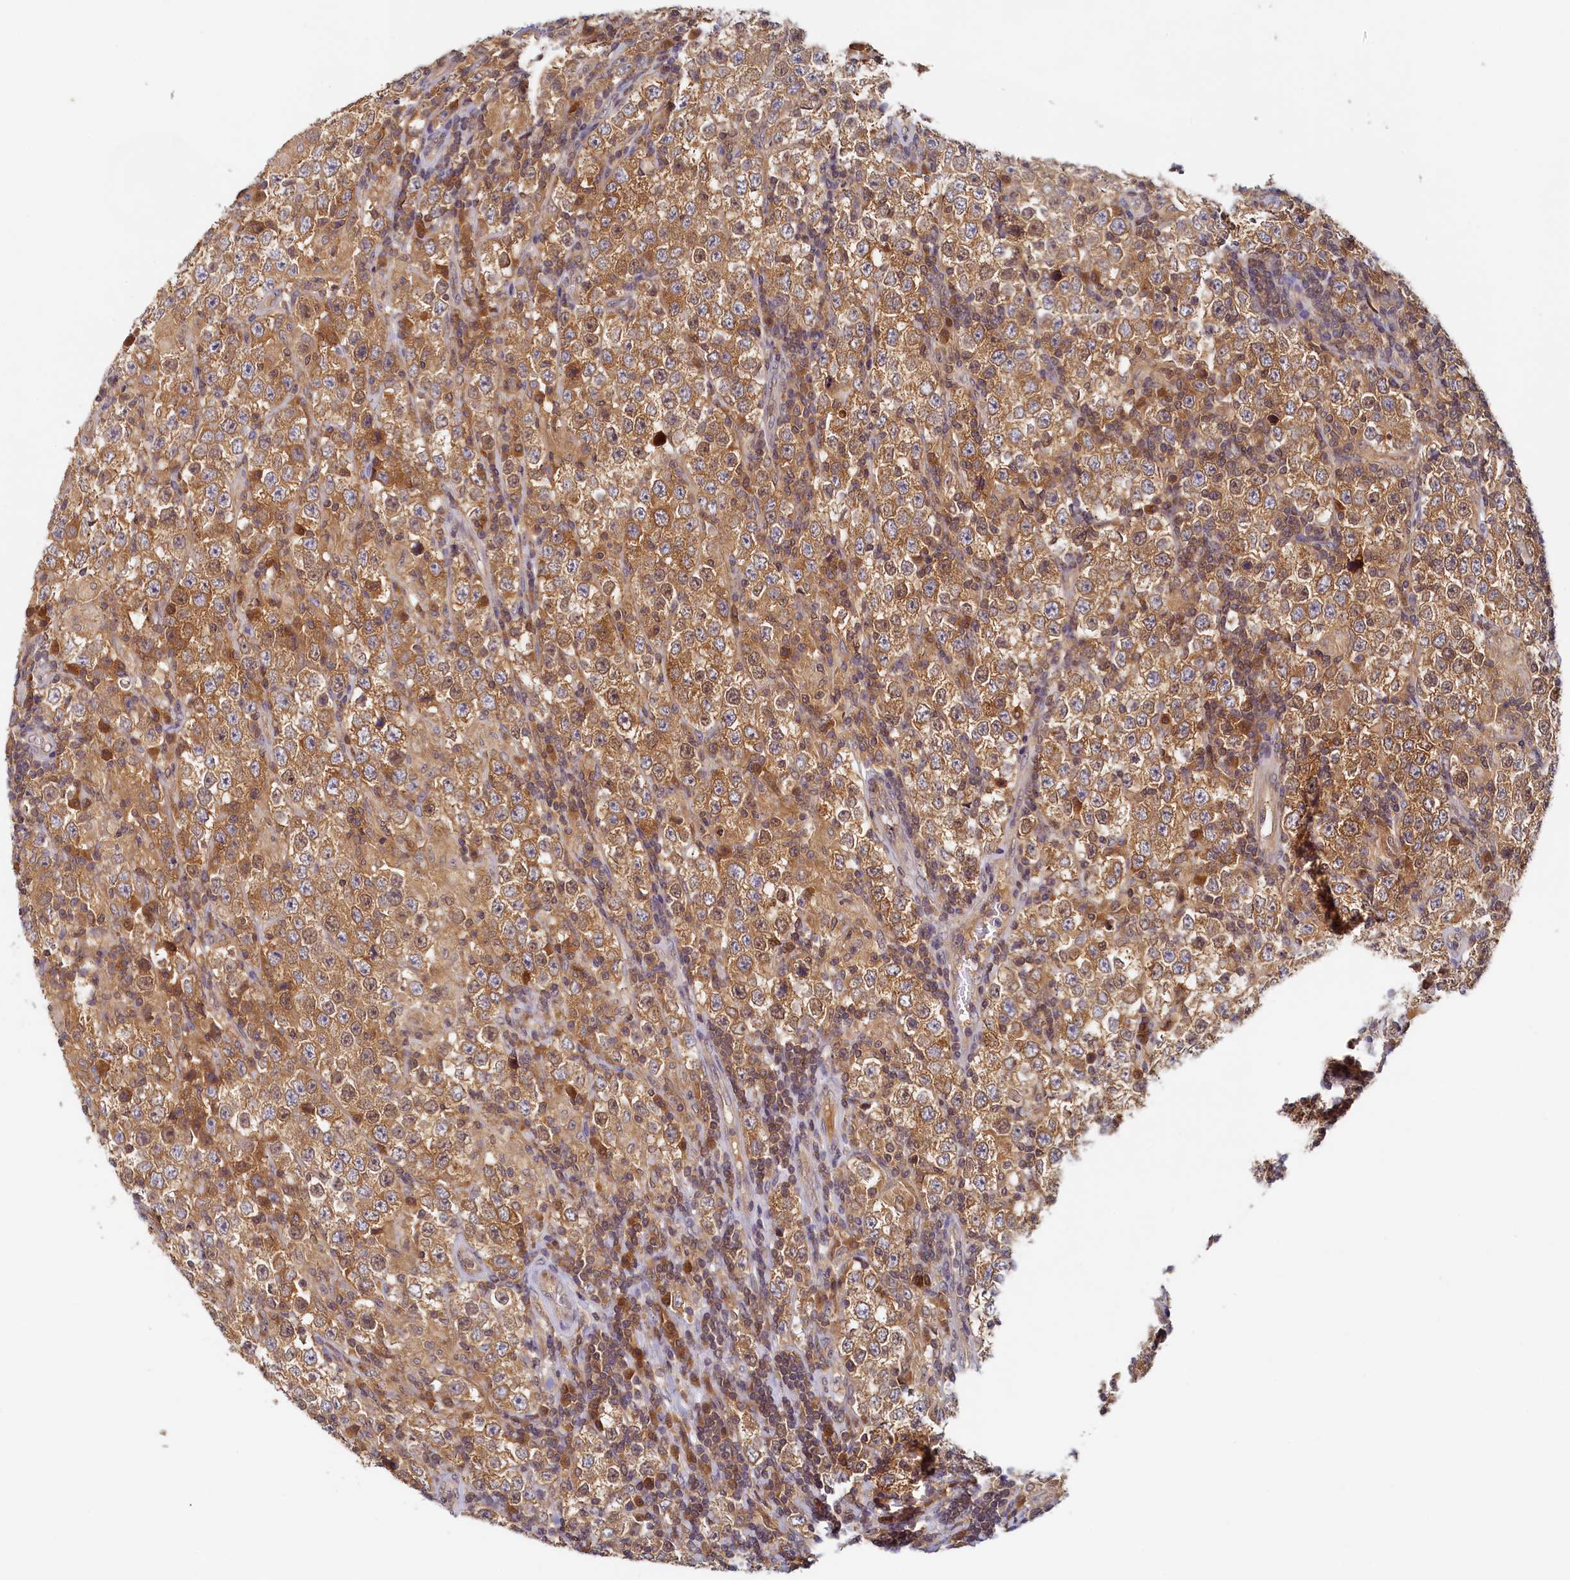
{"staining": {"intensity": "moderate", "quantity": ">75%", "location": "cytoplasmic/membranous,nuclear"}, "tissue": "testis cancer", "cell_type": "Tumor cells", "image_type": "cancer", "snomed": [{"axis": "morphology", "description": "Normal tissue, NOS"}, {"axis": "morphology", "description": "Urothelial carcinoma, High grade"}, {"axis": "morphology", "description": "Seminoma, NOS"}, {"axis": "morphology", "description": "Carcinoma, Embryonal, NOS"}, {"axis": "topography", "description": "Urinary bladder"}, {"axis": "topography", "description": "Testis"}], "caption": "Testis cancer stained with a protein marker exhibits moderate staining in tumor cells.", "gene": "PAAF1", "patient": {"sex": "male", "age": 41}}